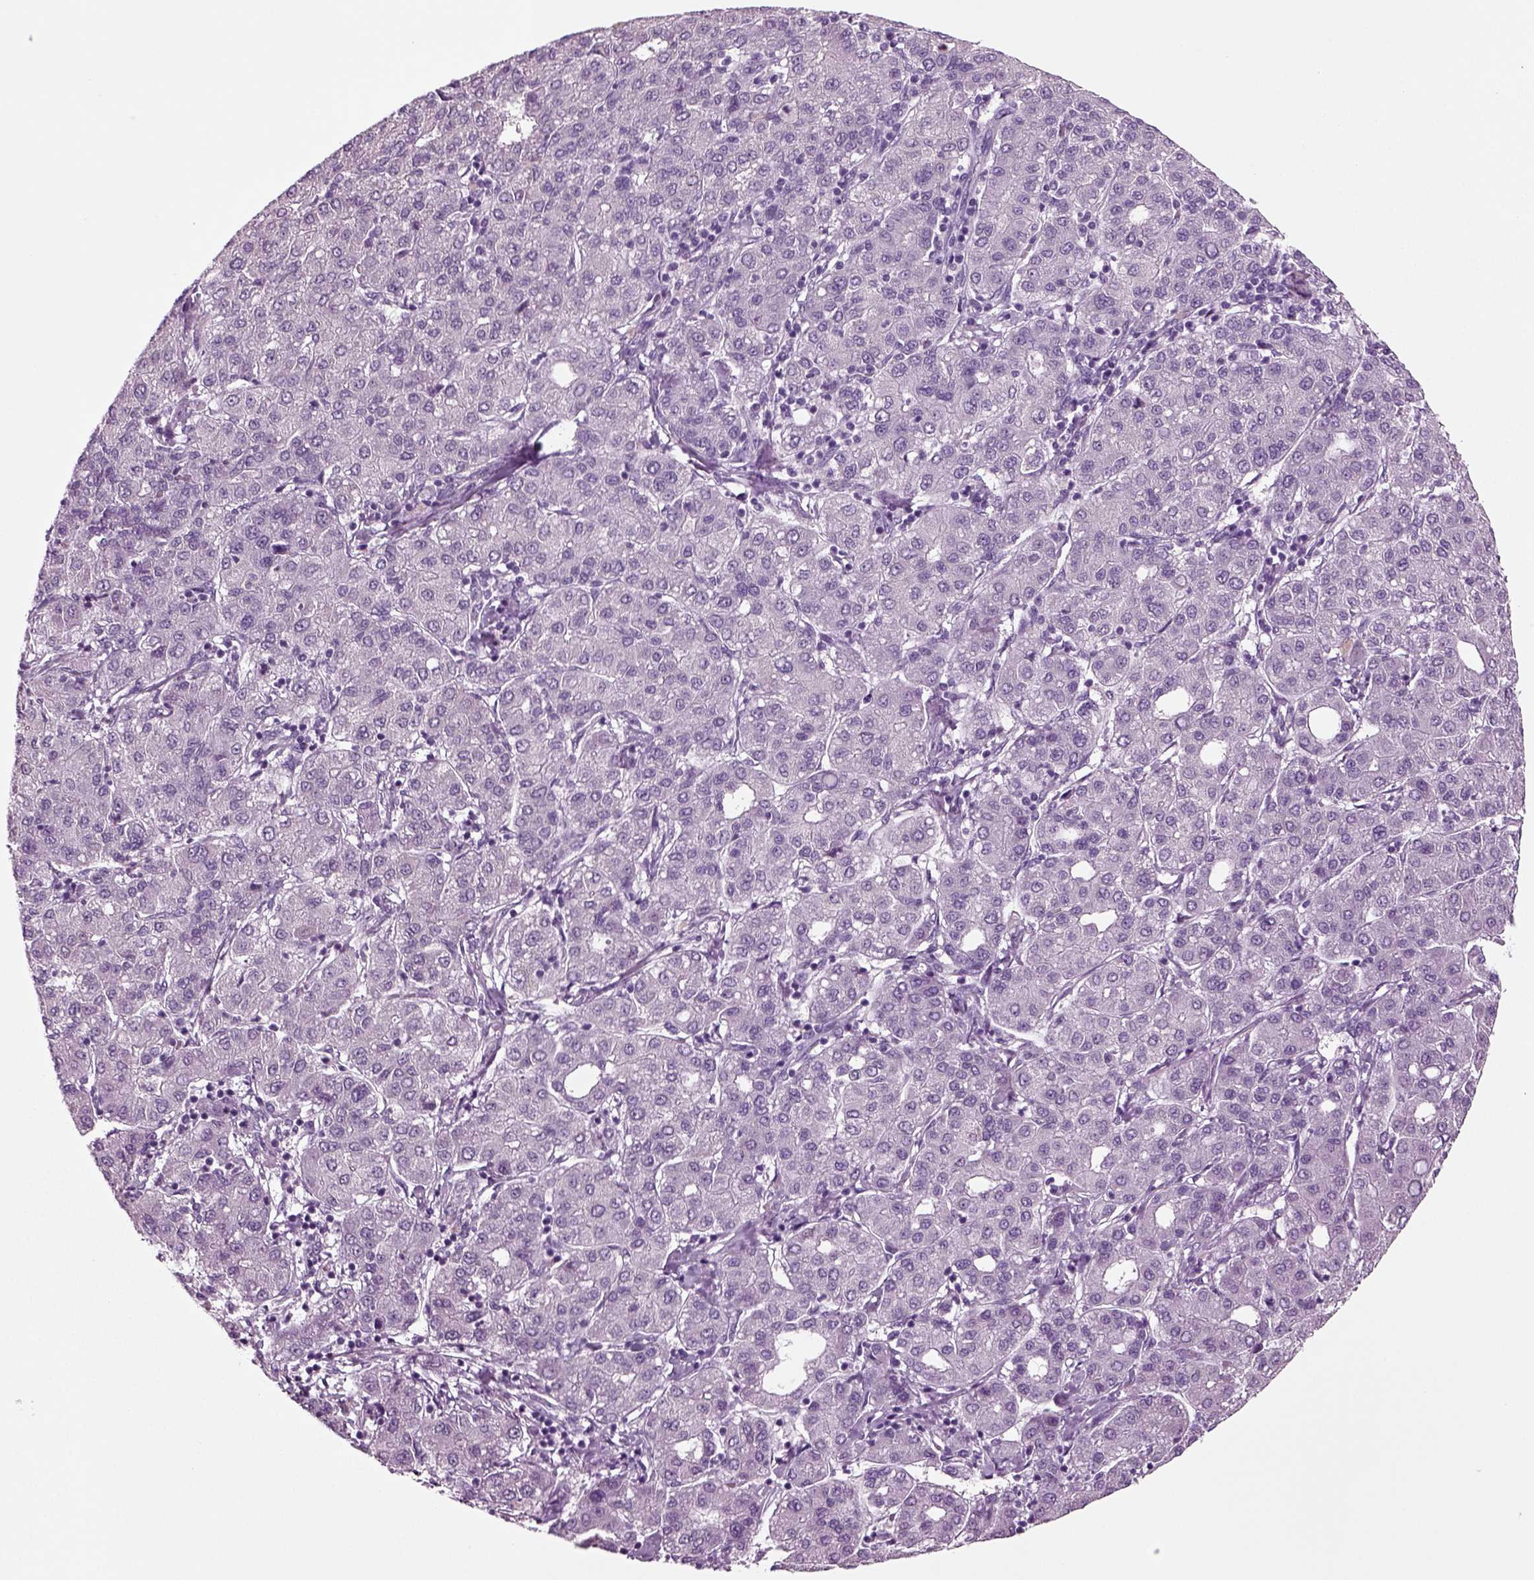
{"staining": {"intensity": "negative", "quantity": "none", "location": "none"}, "tissue": "liver cancer", "cell_type": "Tumor cells", "image_type": "cancer", "snomed": [{"axis": "morphology", "description": "Carcinoma, Hepatocellular, NOS"}, {"axis": "topography", "description": "Liver"}], "caption": "A high-resolution micrograph shows immunohistochemistry (IHC) staining of liver cancer, which exhibits no significant positivity in tumor cells. (DAB (3,3'-diaminobenzidine) immunohistochemistry (IHC) with hematoxylin counter stain).", "gene": "CRABP1", "patient": {"sex": "male", "age": 65}}